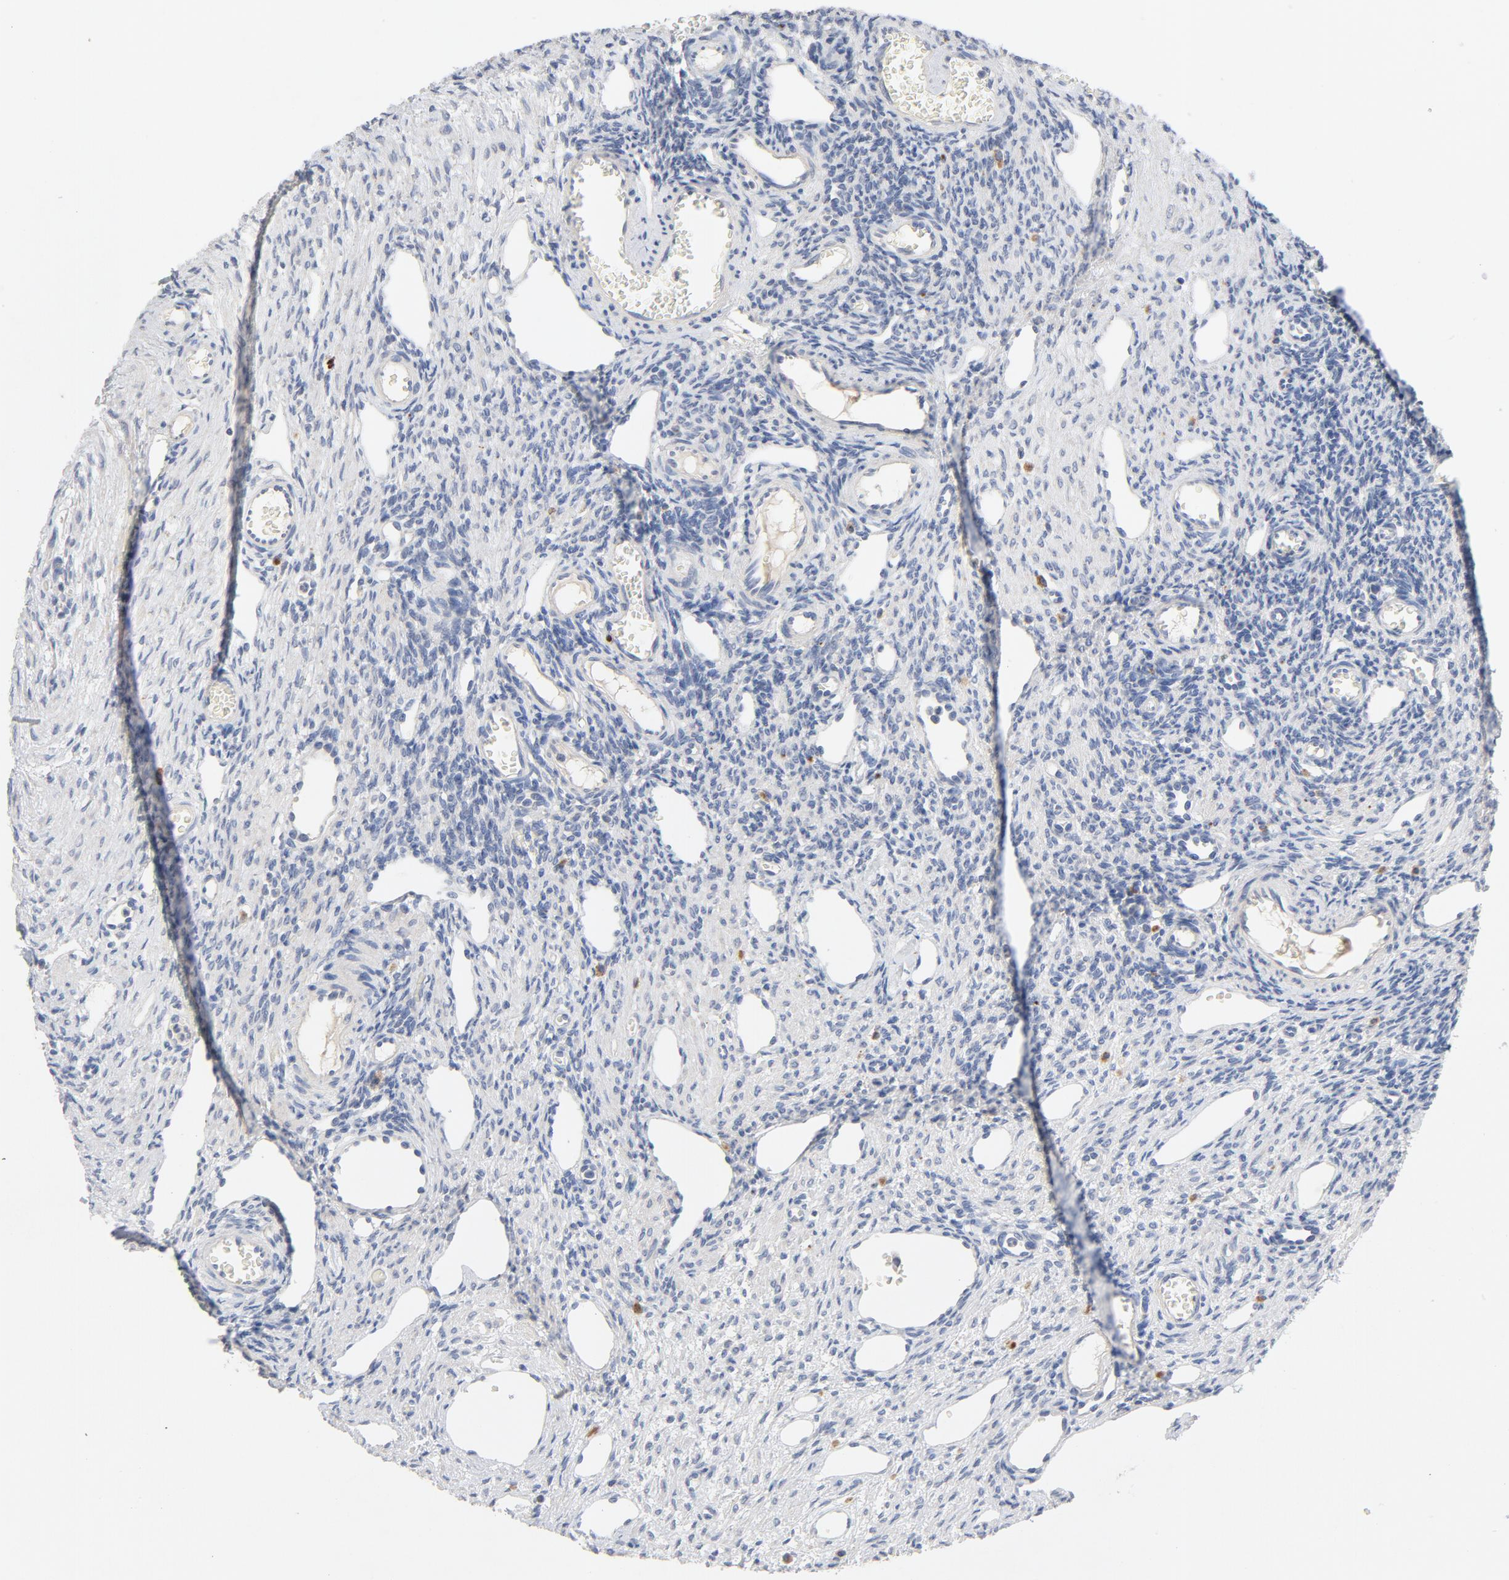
{"staining": {"intensity": "negative", "quantity": "none", "location": "none"}, "tissue": "ovary", "cell_type": "Follicle cells", "image_type": "normal", "snomed": [{"axis": "morphology", "description": "Normal tissue, NOS"}, {"axis": "topography", "description": "Ovary"}], "caption": "Immunohistochemistry (IHC) histopathology image of normal ovary stained for a protein (brown), which reveals no expression in follicle cells.", "gene": "BIRC5", "patient": {"sex": "female", "age": 33}}